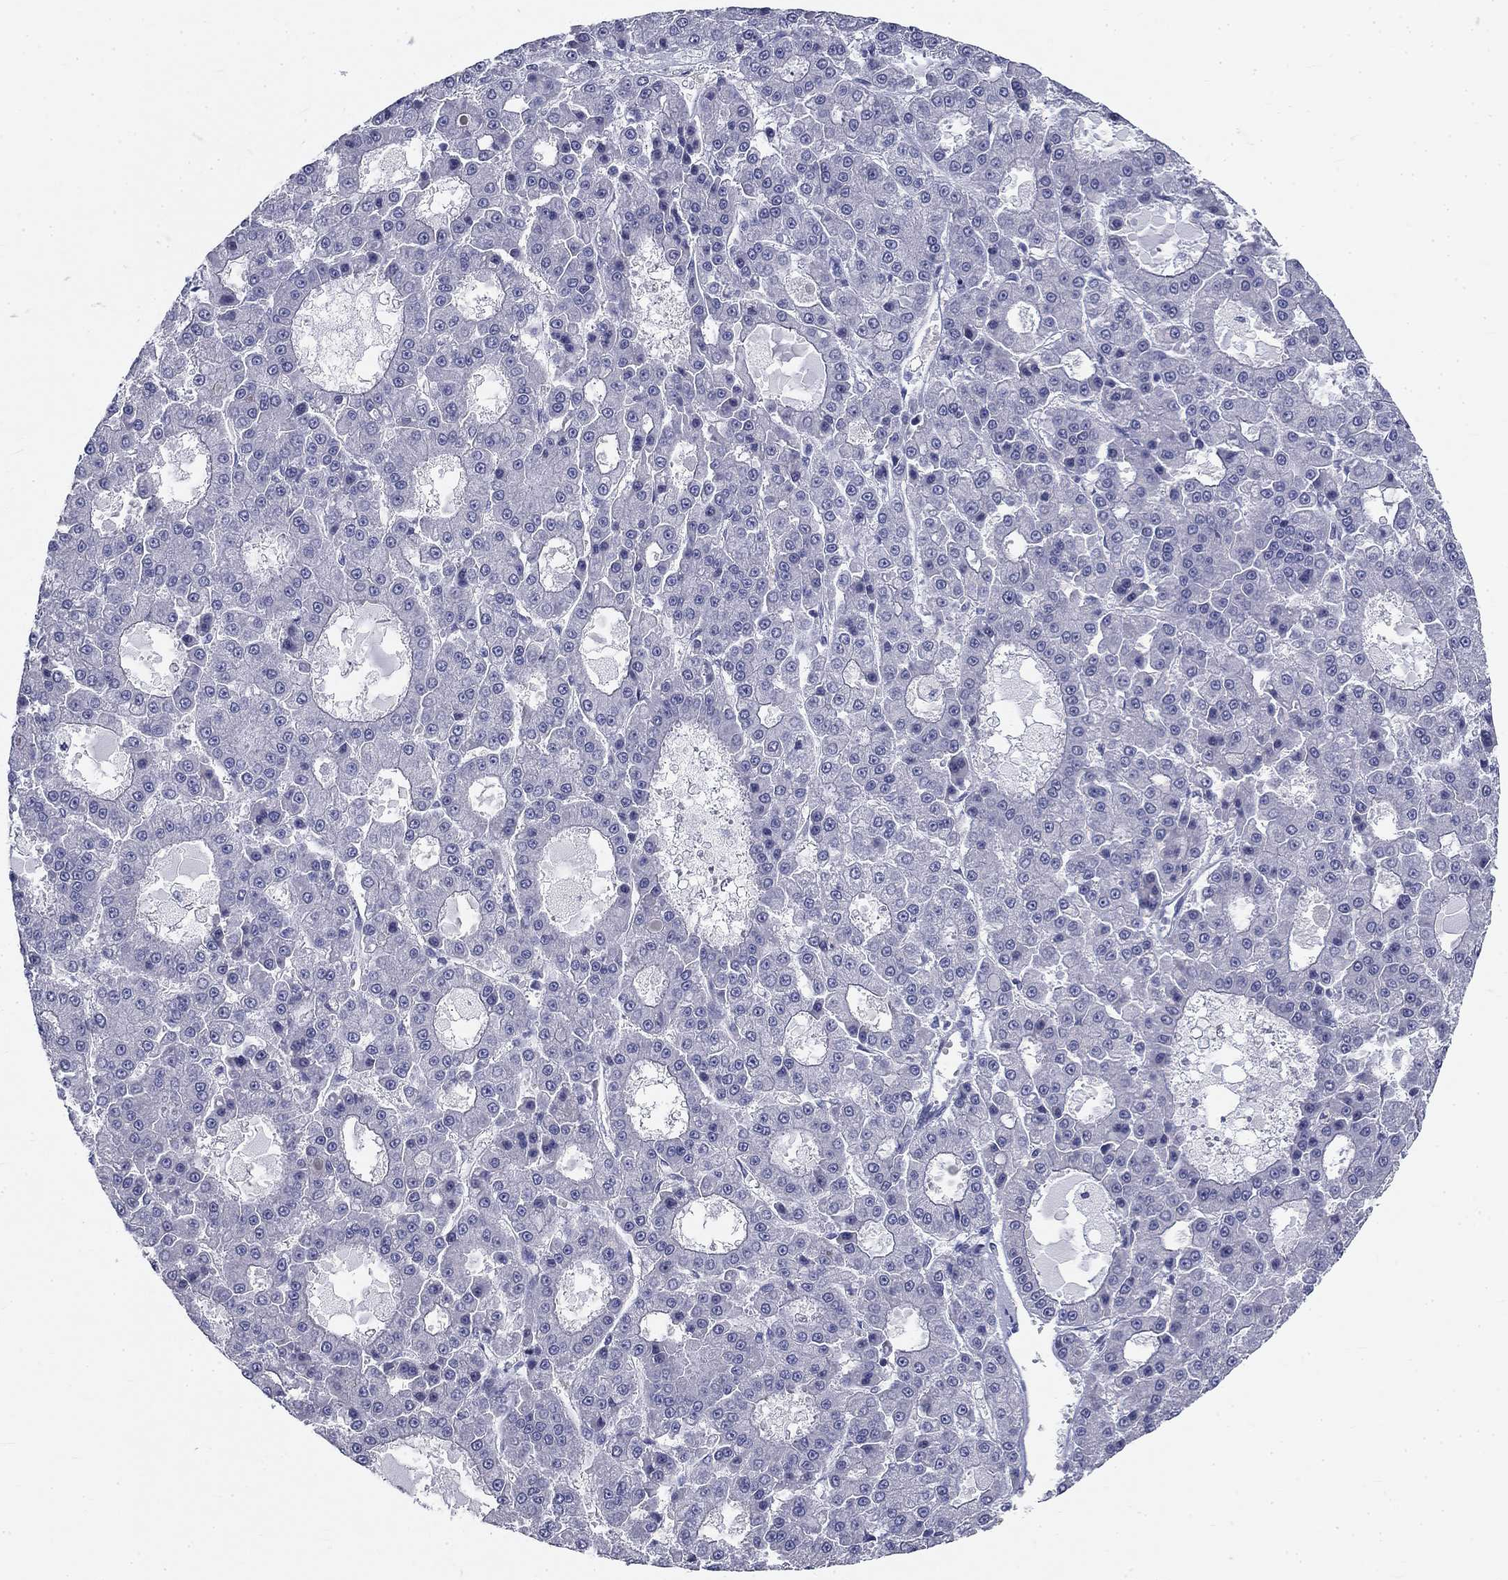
{"staining": {"intensity": "negative", "quantity": "none", "location": "none"}, "tissue": "liver cancer", "cell_type": "Tumor cells", "image_type": "cancer", "snomed": [{"axis": "morphology", "description": "Carcinoma, Hepatocellular, NOS"}, {"axis": "topography", "description": "Liver"}], "caption": "DAB (3,3'-diaminobenzidine) immunohistochemical staining of human liver cancer exhibits no significant expression in tumor cells.", "gene": "GALNTL5", "patient": {"sex": "male", "age": 70}}